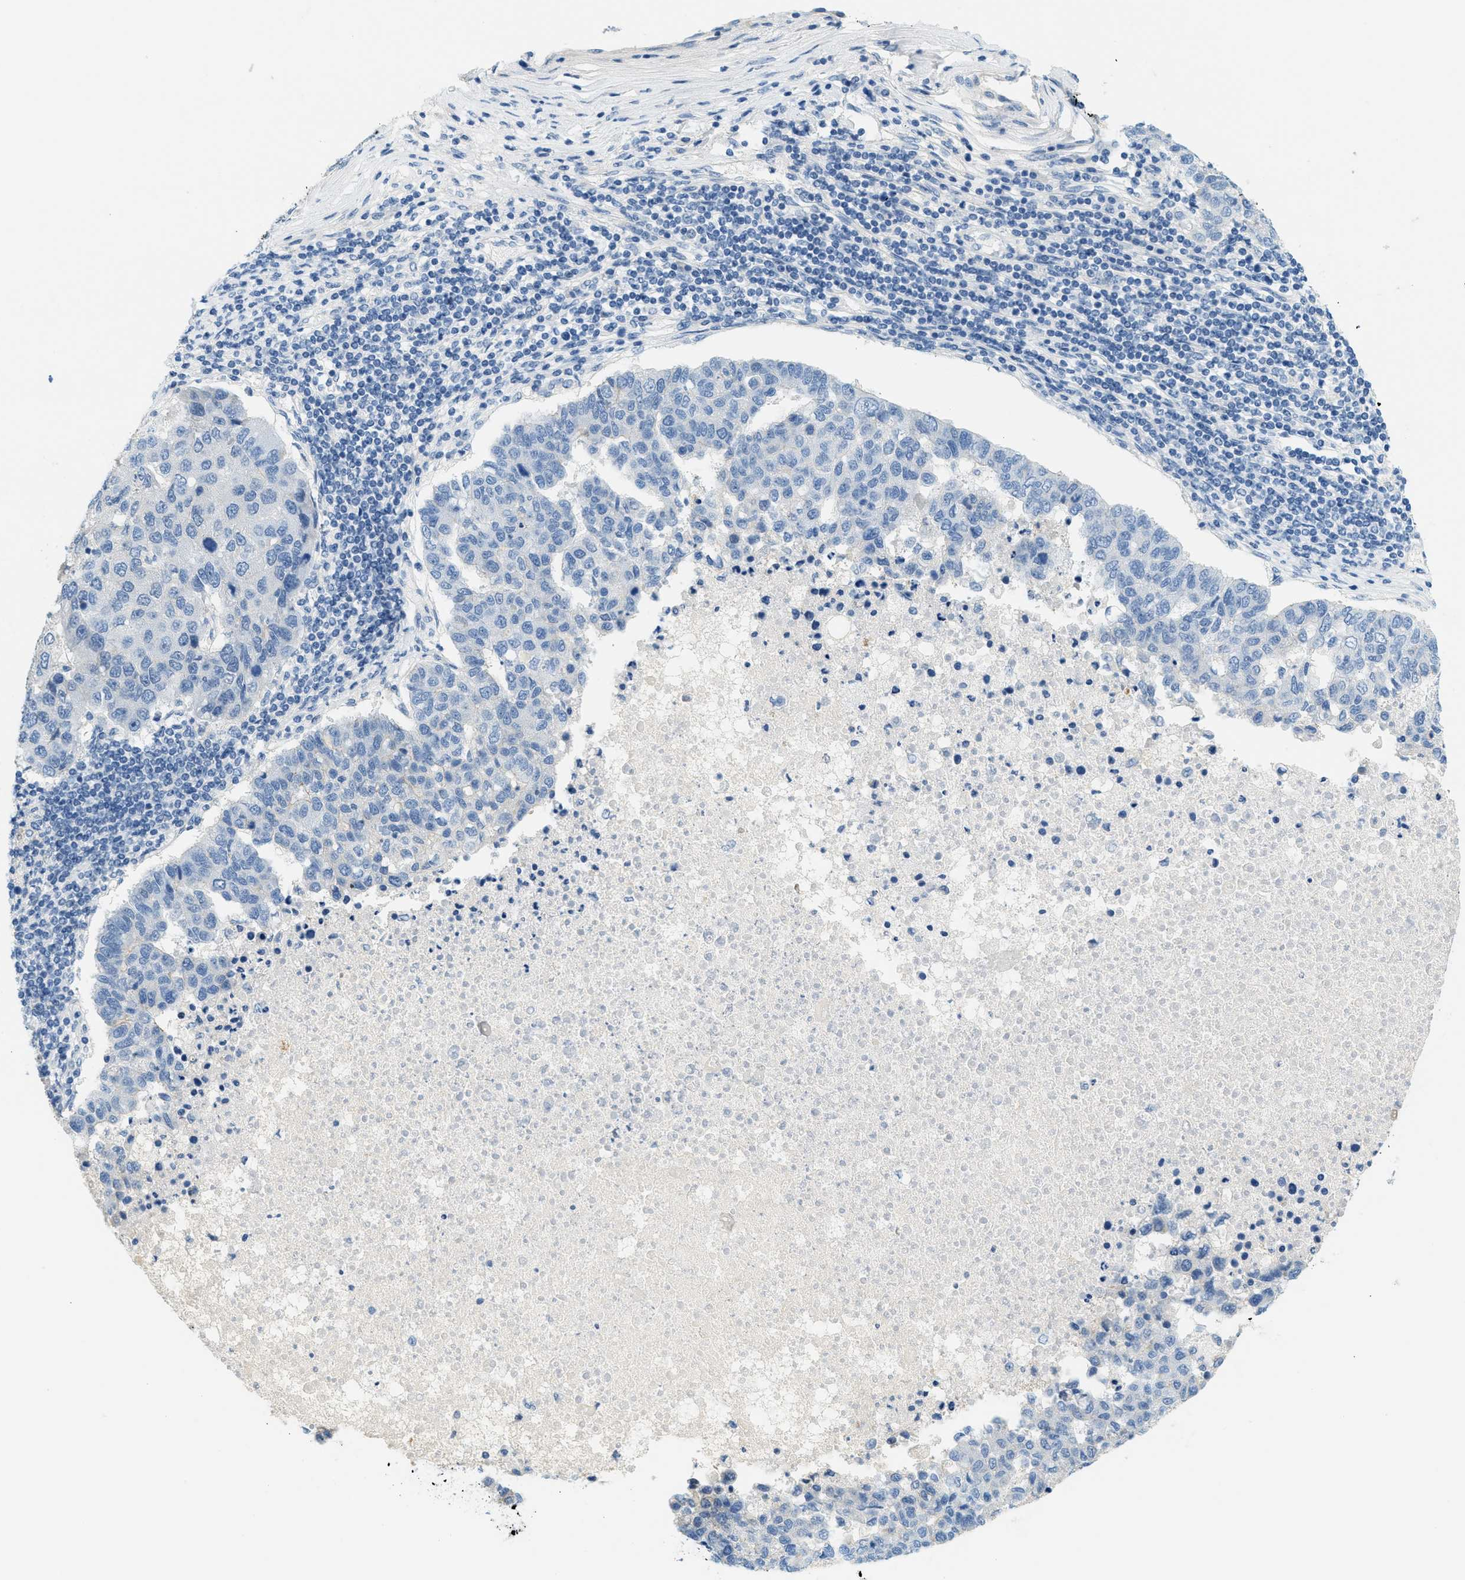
{"staining": {"intensity": "negative", "quantity": "none", "location": "none"}, "tissue": "pancreatic cancer", "cell_type": "Tumor cells", "image_type": "cancer", "snomed": [{"axis": "morphology", "description": "Adenocarcinoma, NOS"}, {"axis": "topography", "description": "Pancreas"}], "caption": "Protein analysis of adenocarcinoma (pancreatic) demonstrates no significant positivity in tumor cells.", "gene": "CYP4X1", "patient": {"sex": "female", "age": 61}}